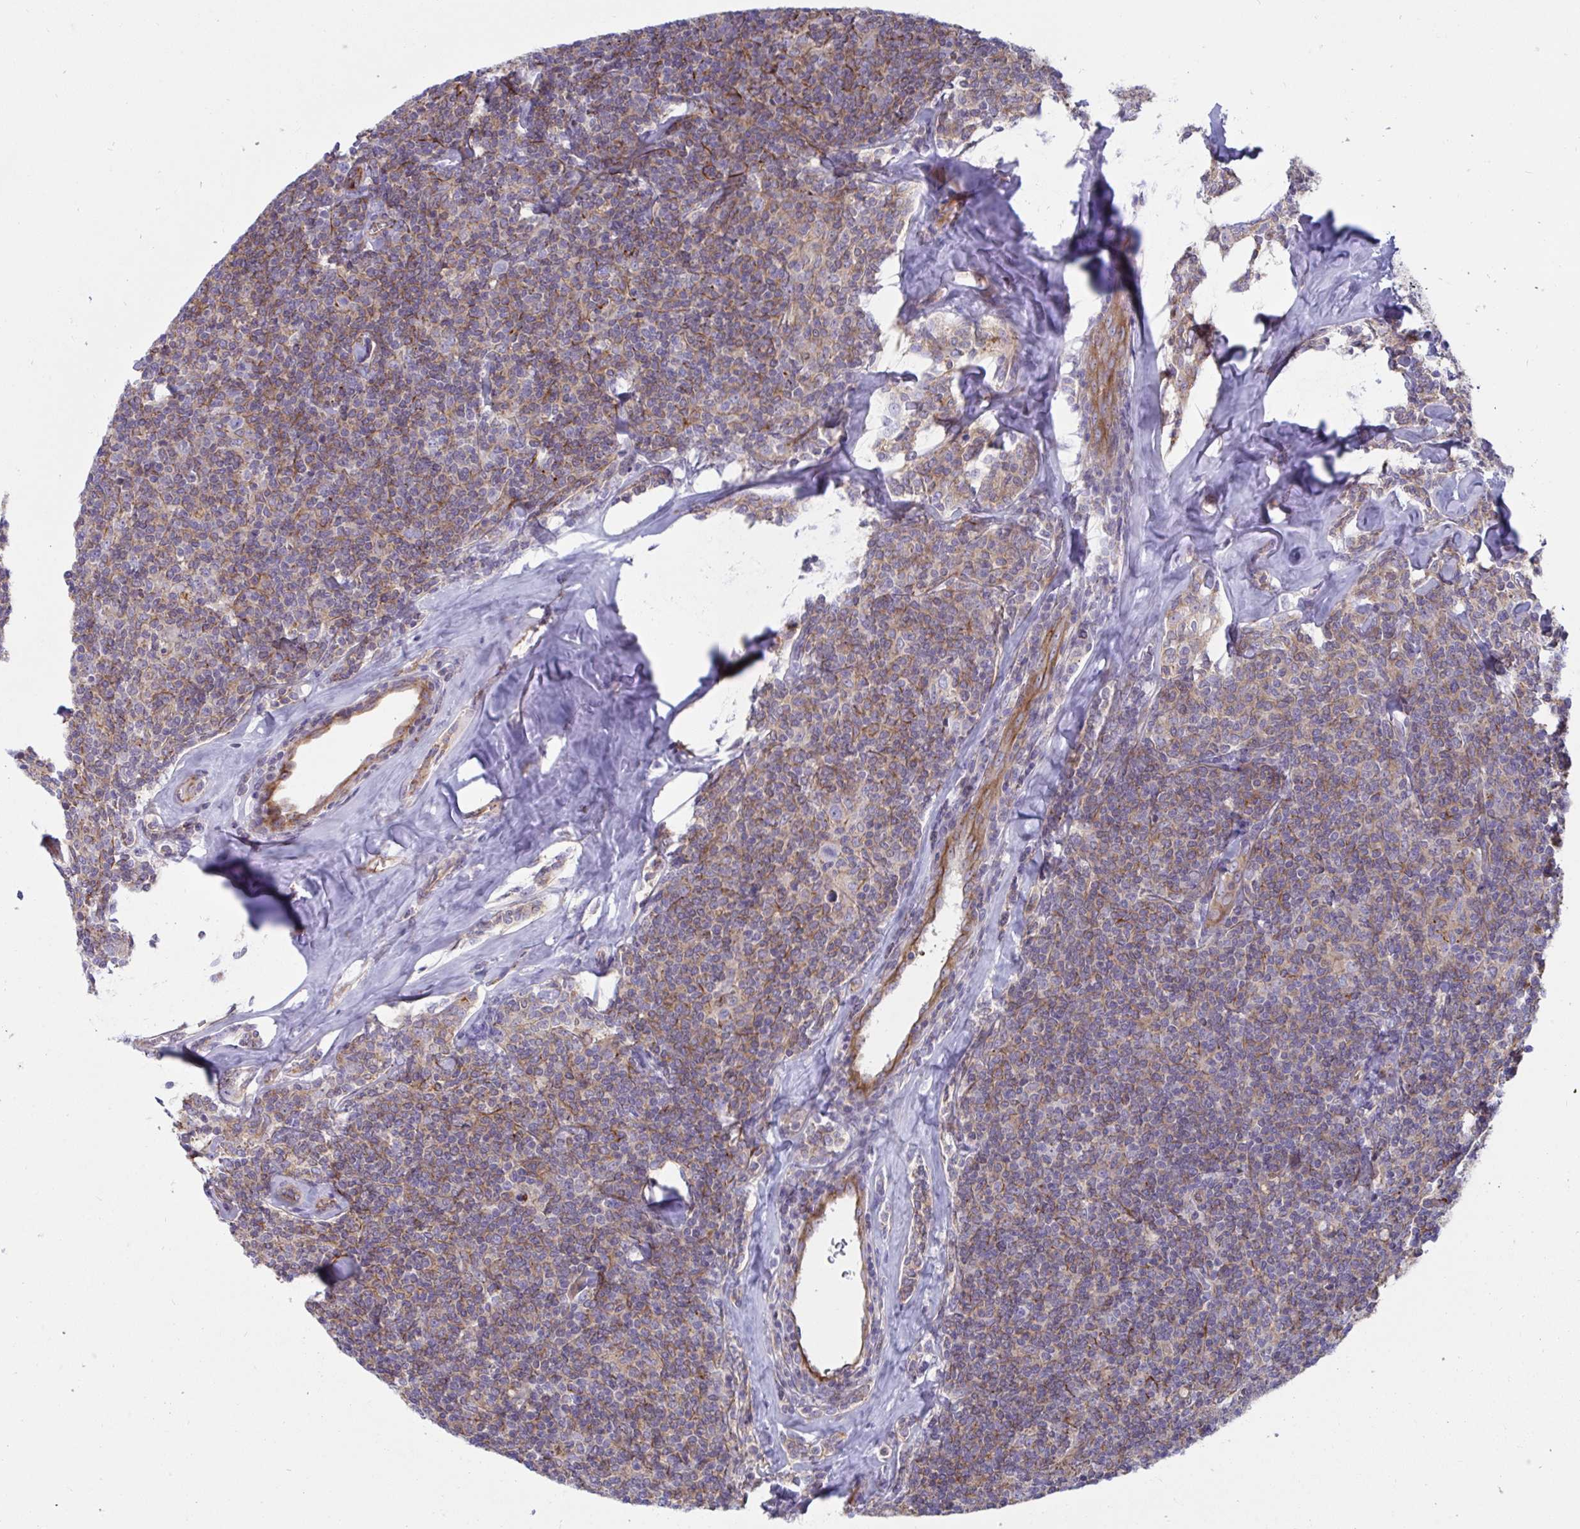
{"staining": {"intensity": "weak", "quantity": "25%-75%", "location": "cytoplasmic/membranous"}, "tissue": "lymphoma", "cell_type": "Tumor cells", "image_type": "cancer", "snomed": [{"axis": "morphology", "description": "Malignant lymphoma, non-Hodgkin's type, Low grade"}, {"axis": "topography", "description": "Lymph node"}], "caption": "Protein positivity by IHC exhibits weak cytoplasmic/membranous expression in approximately 25%-75% of tumor cells in lymphoma. (brown staining indicates protein expression, while blue staining denotes nuclei).", "gene": "SLC9A6", "patient": {"sex": "female", "age": 56}}